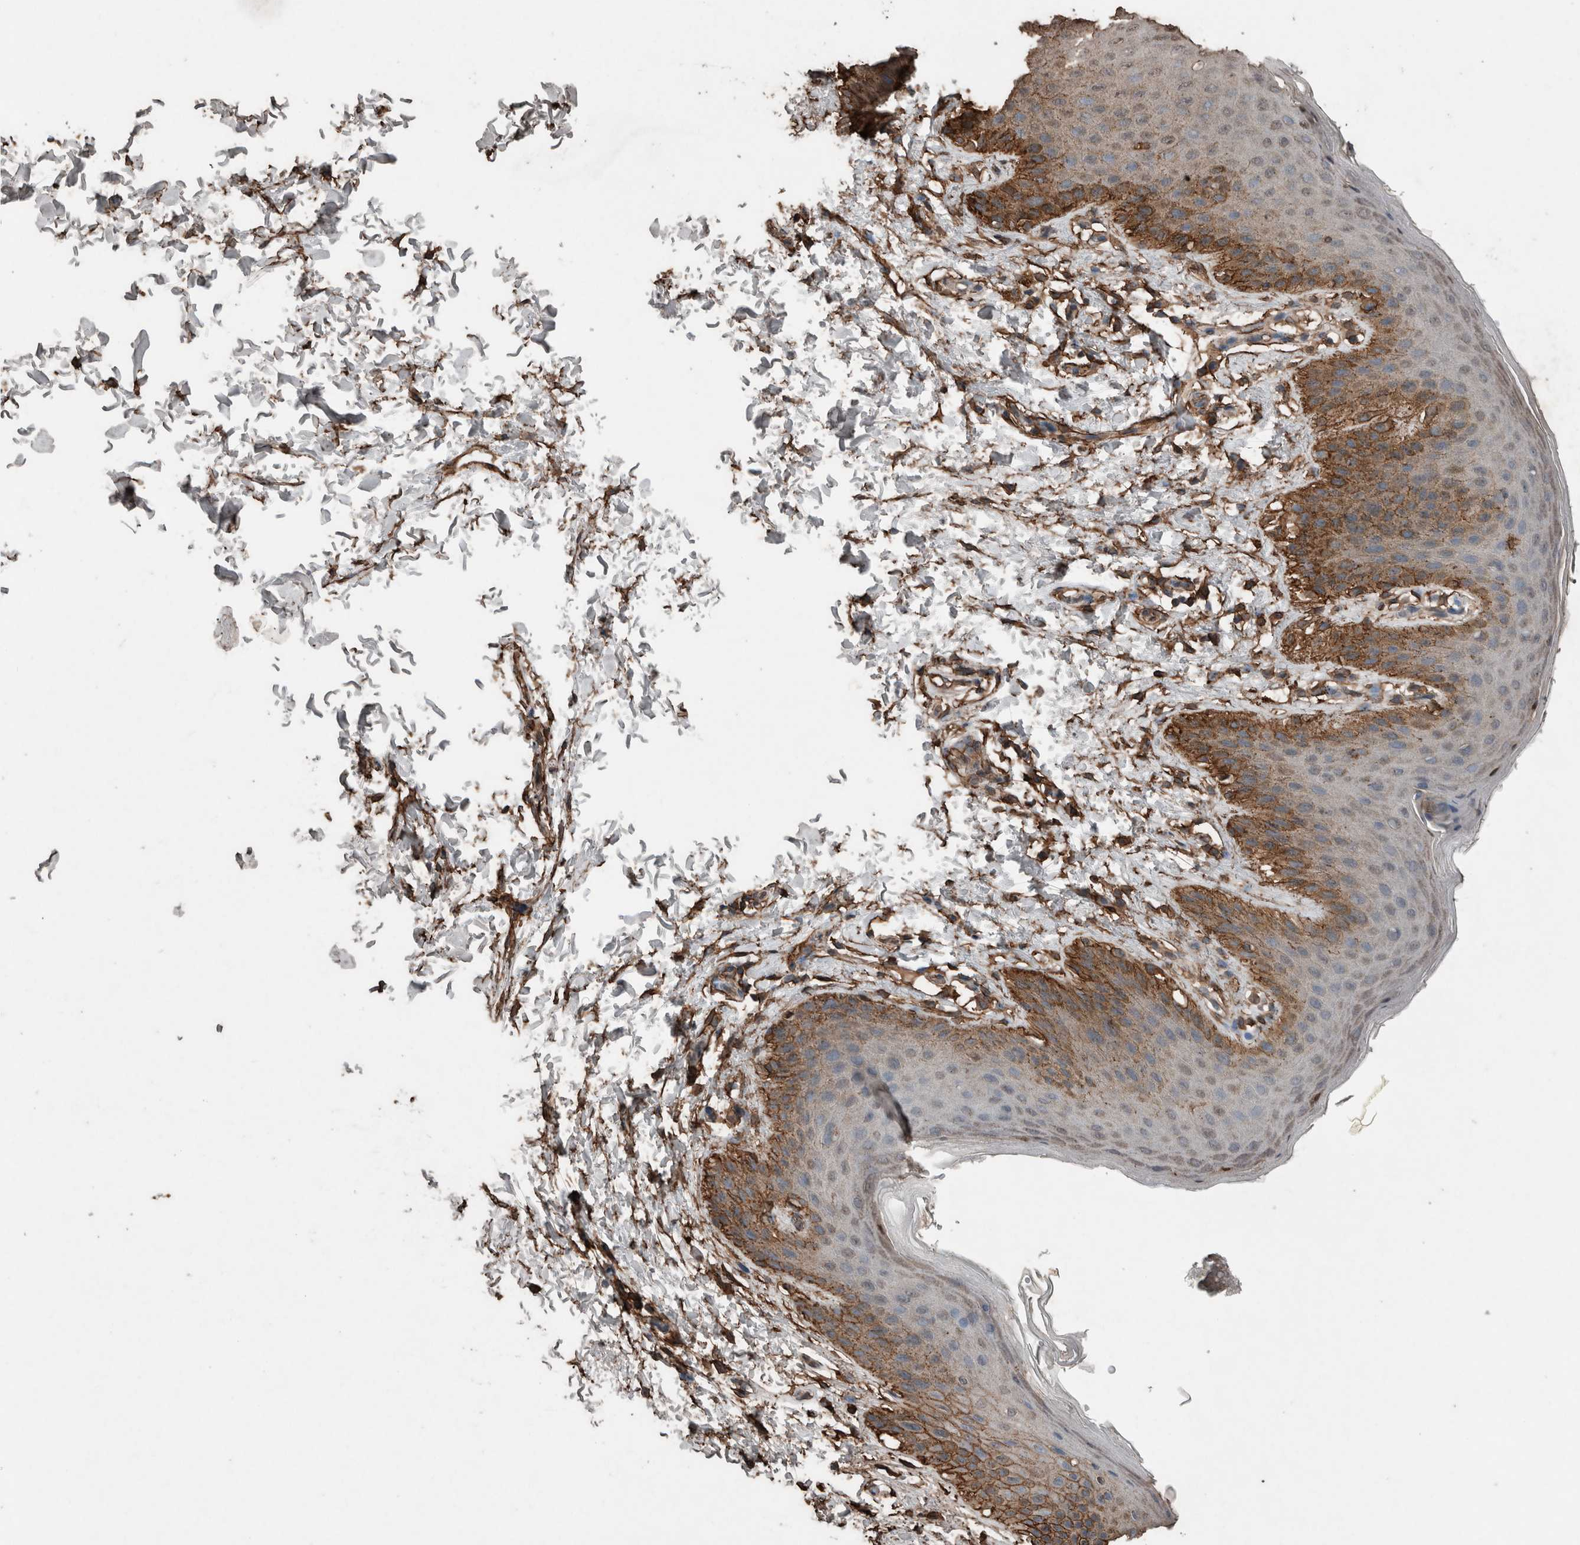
{"staining": {"intensity": "moderate", "quantity": "25%-75%", "location": "cytoplasmic/membranous"}, "tissue": "skin", "cell_type": "Epidermal cells", "image_type": "normal", "snomed": [{"axis": "morphology", "description": "Normal tissue, NOS"}, {"axis": "topography", "description": "Anal"}, {"axis": "topography", "description": "Peripheral nerve tissue"}], "caption": "DAB (3,3'-diaminobenzidine) immunohistochemical staining of unremarkable skin reveals moderate cytoplasmic/membranous protein positivity in approximately 25%-75% of epidermal cells.", "gene": "S100A10", "patient": {"sex": "male", "age": 44}}